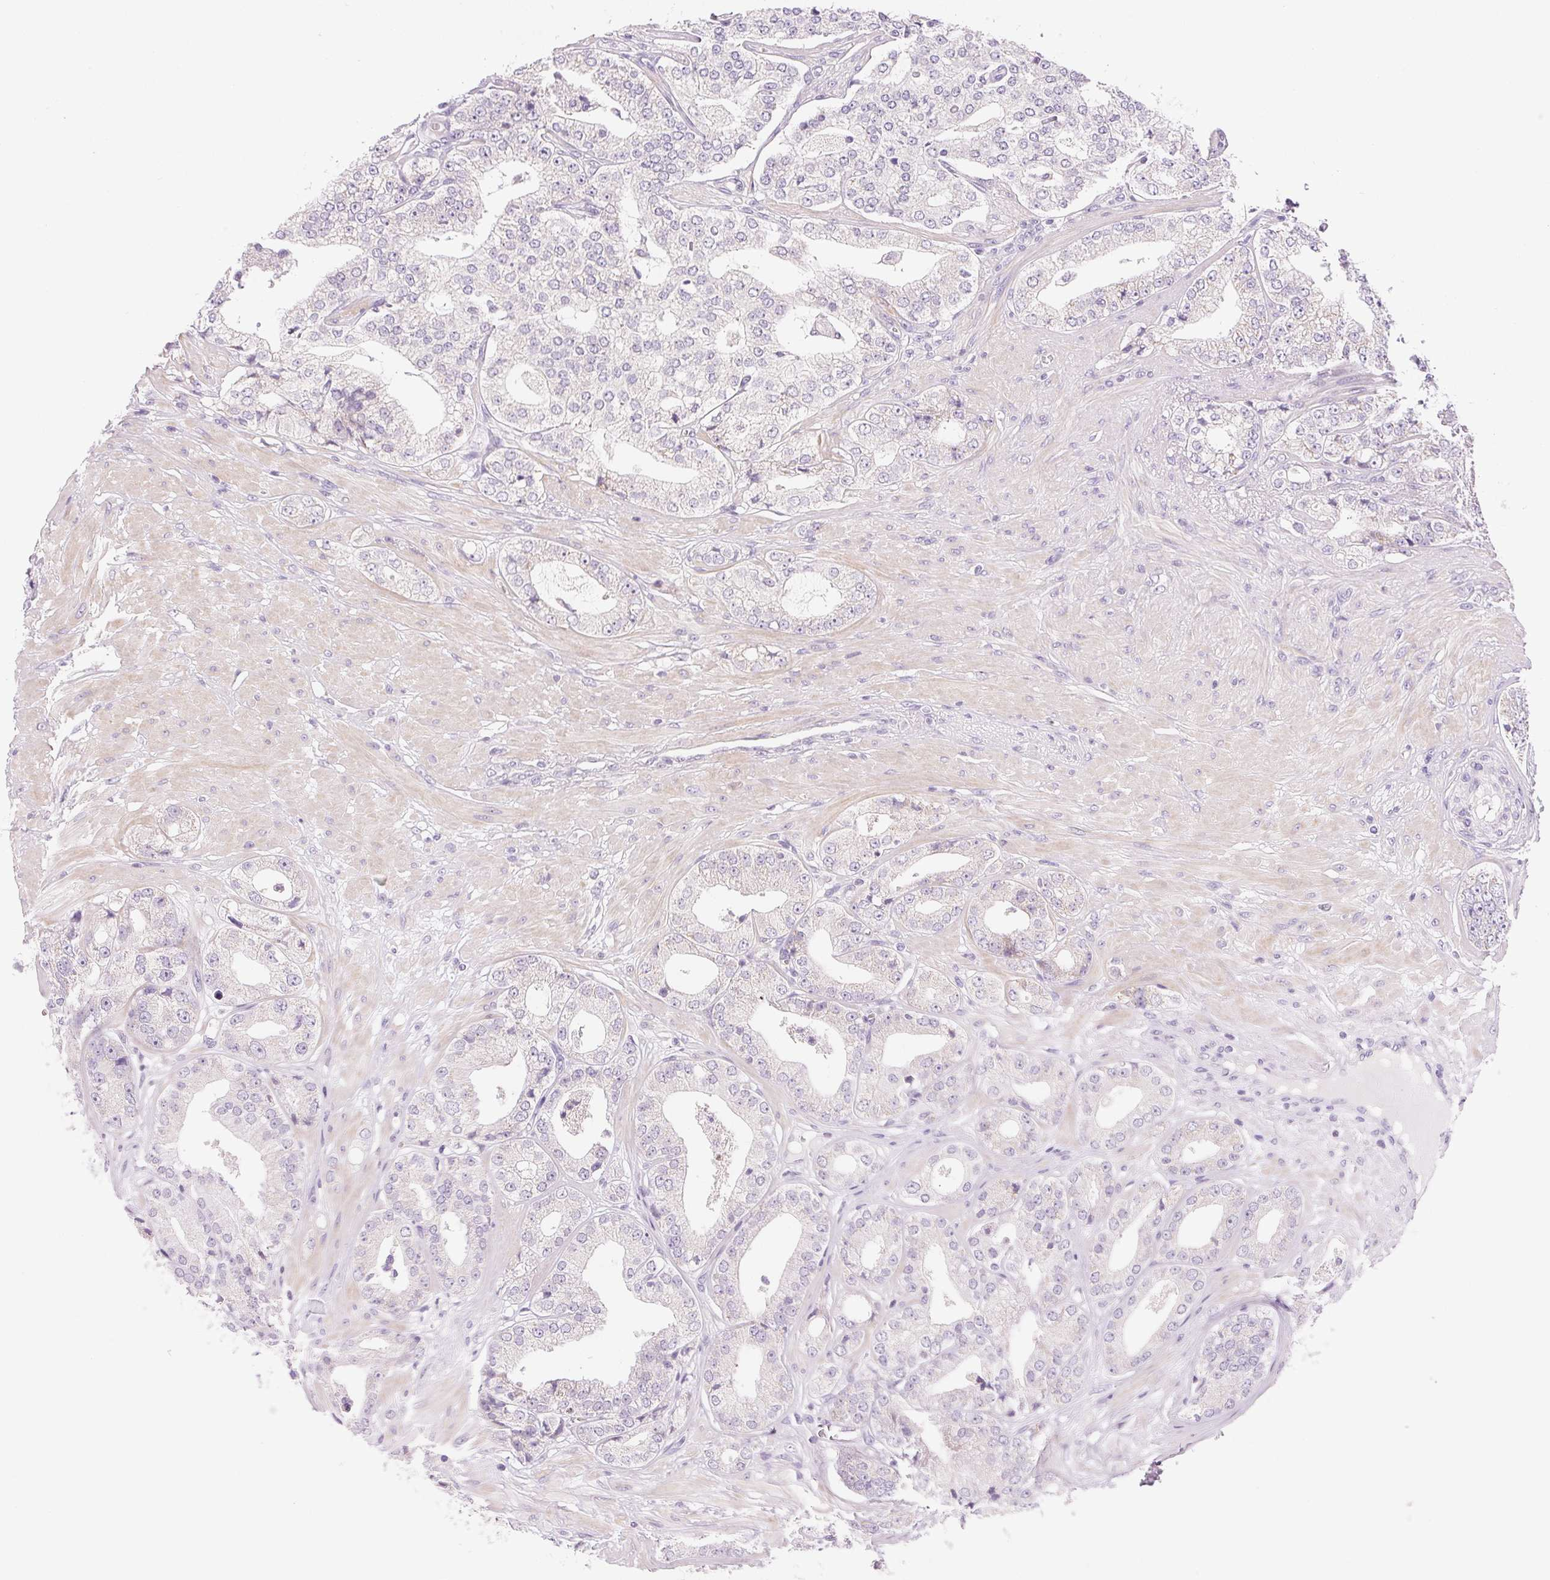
{"staining": {"intensity": "negative", "quantity": "none", "location": "none"}, "tissue": "prostate cancer", "cell_type": "Tumor cells", "image_type": "cancer", "snomed": [{"axis": "morphology", "description": "Adenocarcinoma, Low grade"}, {"axis": "topography", "description": "Prostate"}], "caption": "Photomicrograph shows no protein positivity in tumor cells of prostate cancer (adenocarcinoma (low-grade)) tissue. (DAB (3,3'-diaminobenzidine) immunohistochemistry (IHC) visualized using brightfield microscopy, high magnification).", "gene": "CYP11B1", "patient": {"sex": "male", "age": 60}}